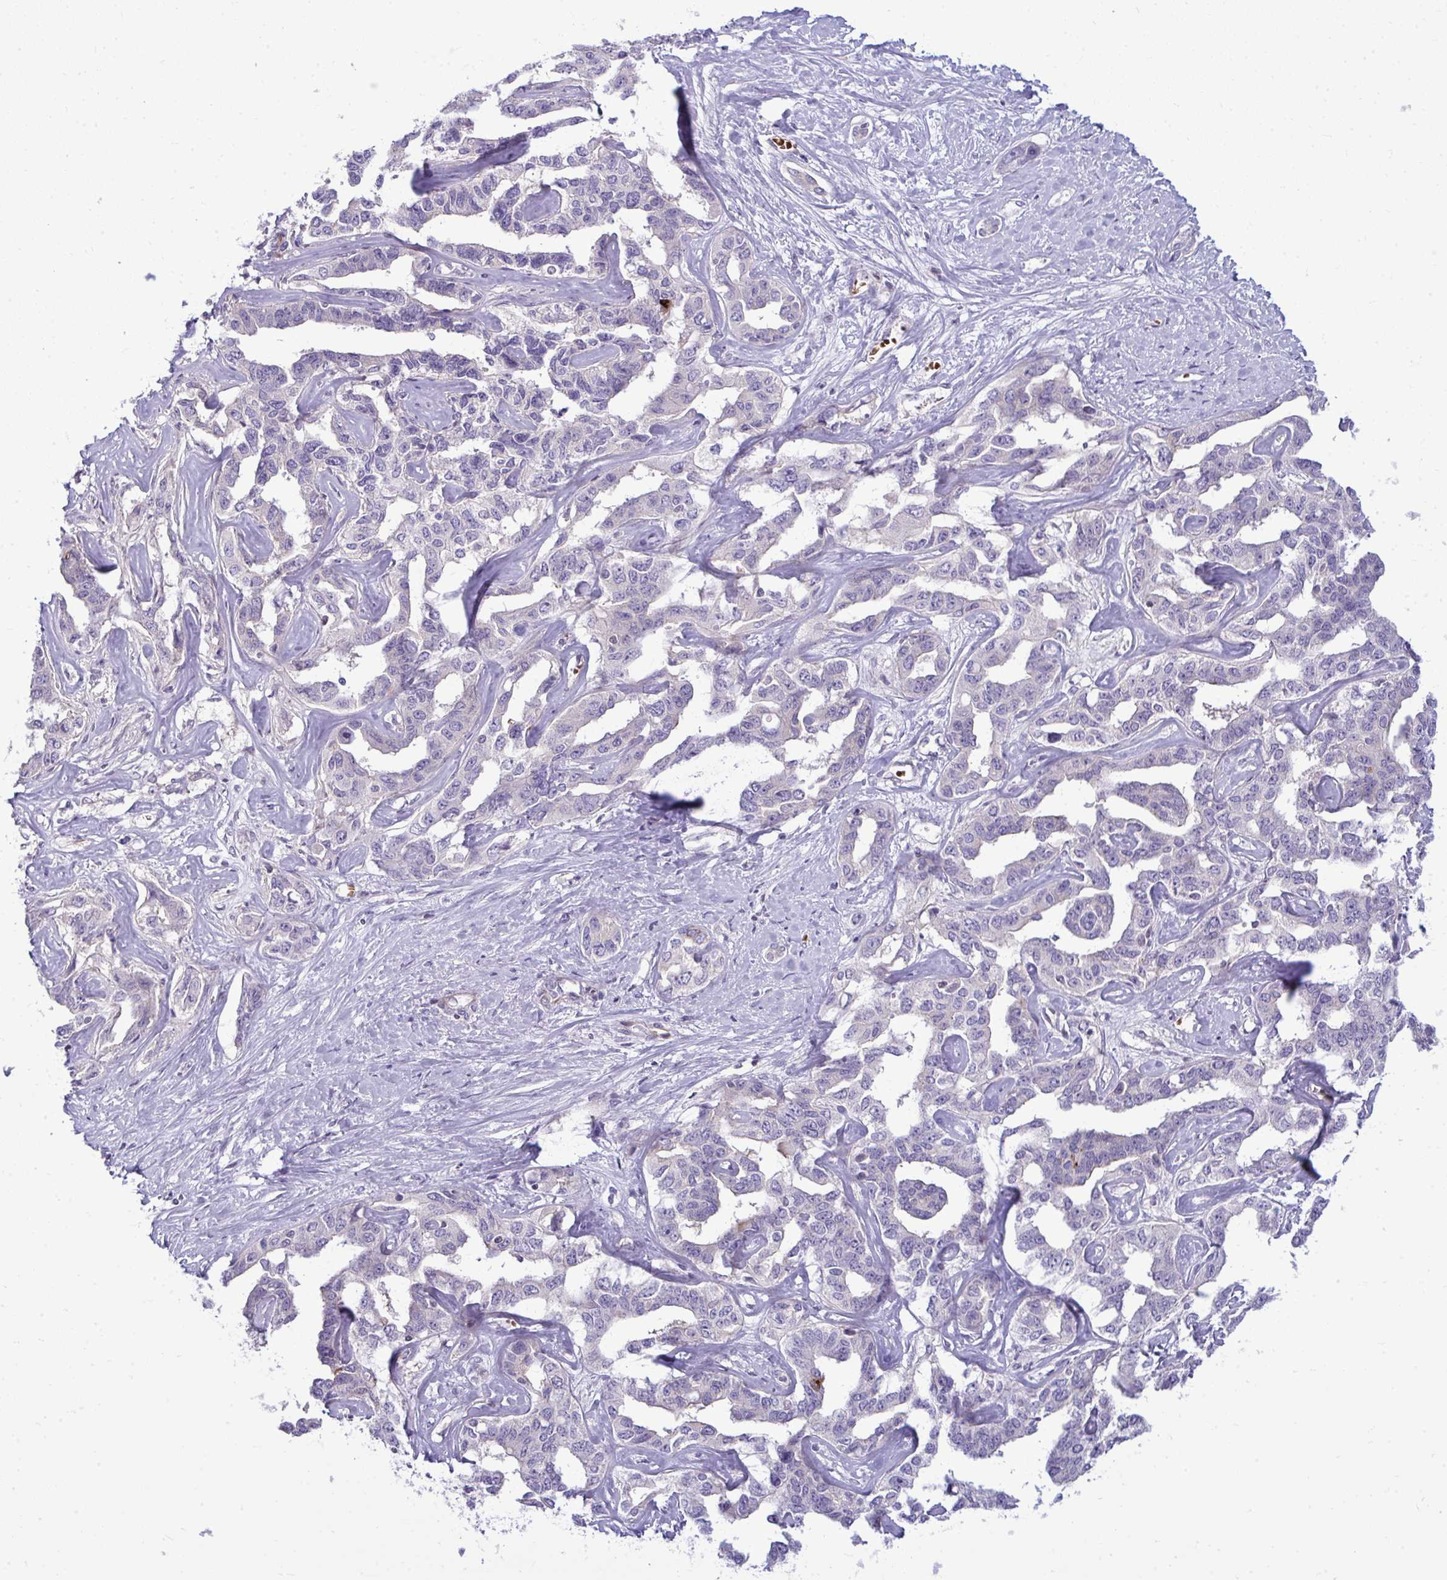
{"staining": {"intensity": "negative", "quantity": "none", "location": "none"}, "tissue": "liver cancer", "cell_type": "Tumor cells", "image_type": "cancer", "snomed": [{"axis": "morphology", "description": "Cholangiocarcinoma"}, {"axis": "topography", "description": "Liver"}], "caption": "This histopathology image is of liver cancer (cholangiocarcinoma) stained with immunohistochemistry (IHC) to label a protein in brown with the nuclei are counter-stained blue. There is no staining in tumor cells.", "gene": "SLC14A1", "patient": {"sex": "male", "age": 59}}